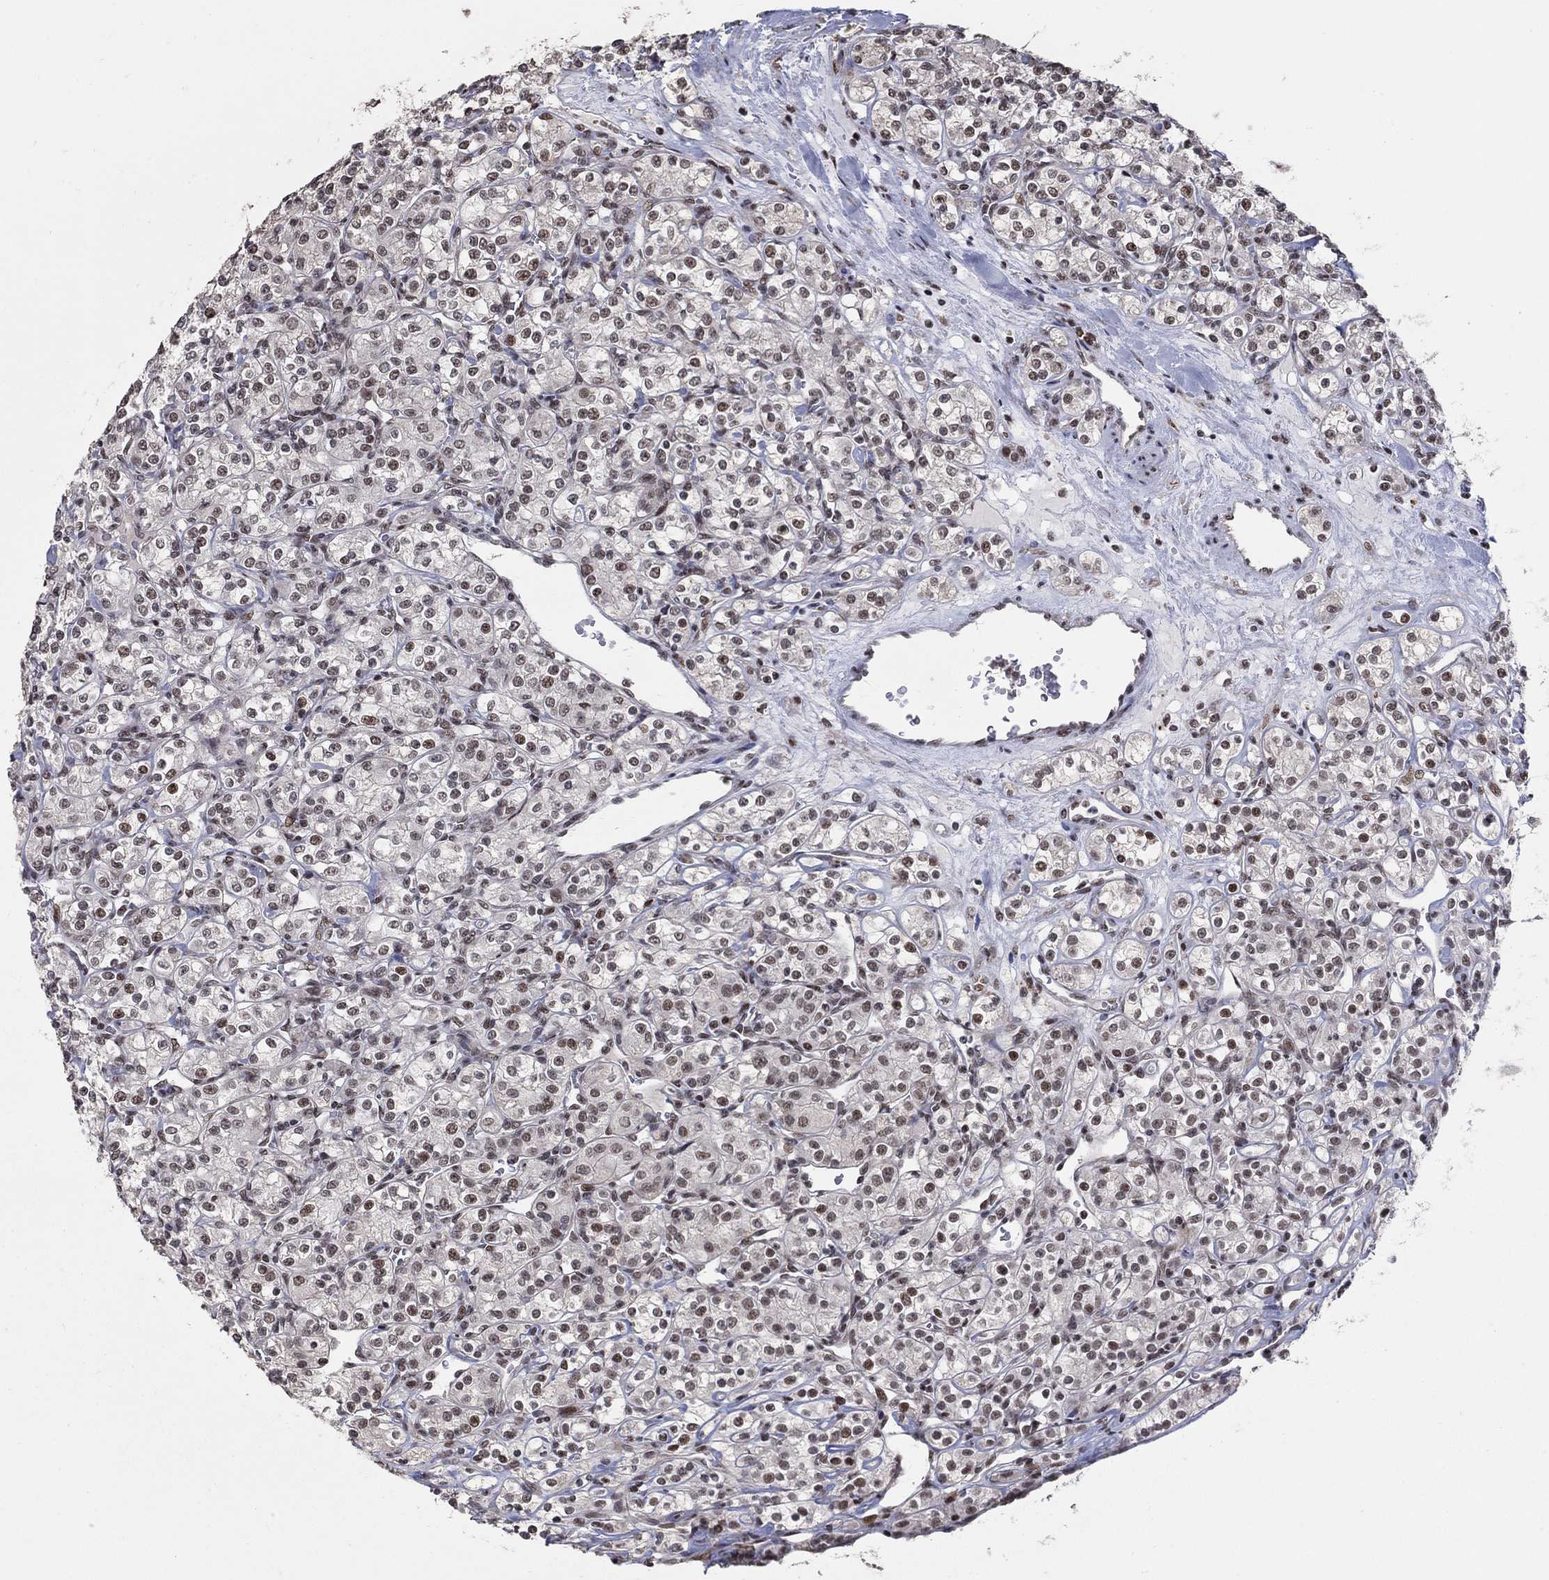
{"staining": {"intensity": "weak", "quantity": "25%-75%", "location": "nuclear"}, "tissue": "renal cancer", "cell_type": "Tumor cells", "image_type": "cancer", "snomed": [{"axis": "morphology", "description": "Adenocarcinoma, NOS"}, {"axis": "topography", "description": "Kidney"}], "caption": "This is an image of immunohistochemistry (IHC) staining of renal adenocarcinoma, which shows weak expression in the nuclear of tumor cells.", "gene": "PNISR", "patient": {"sex": "male", "age": 77}}